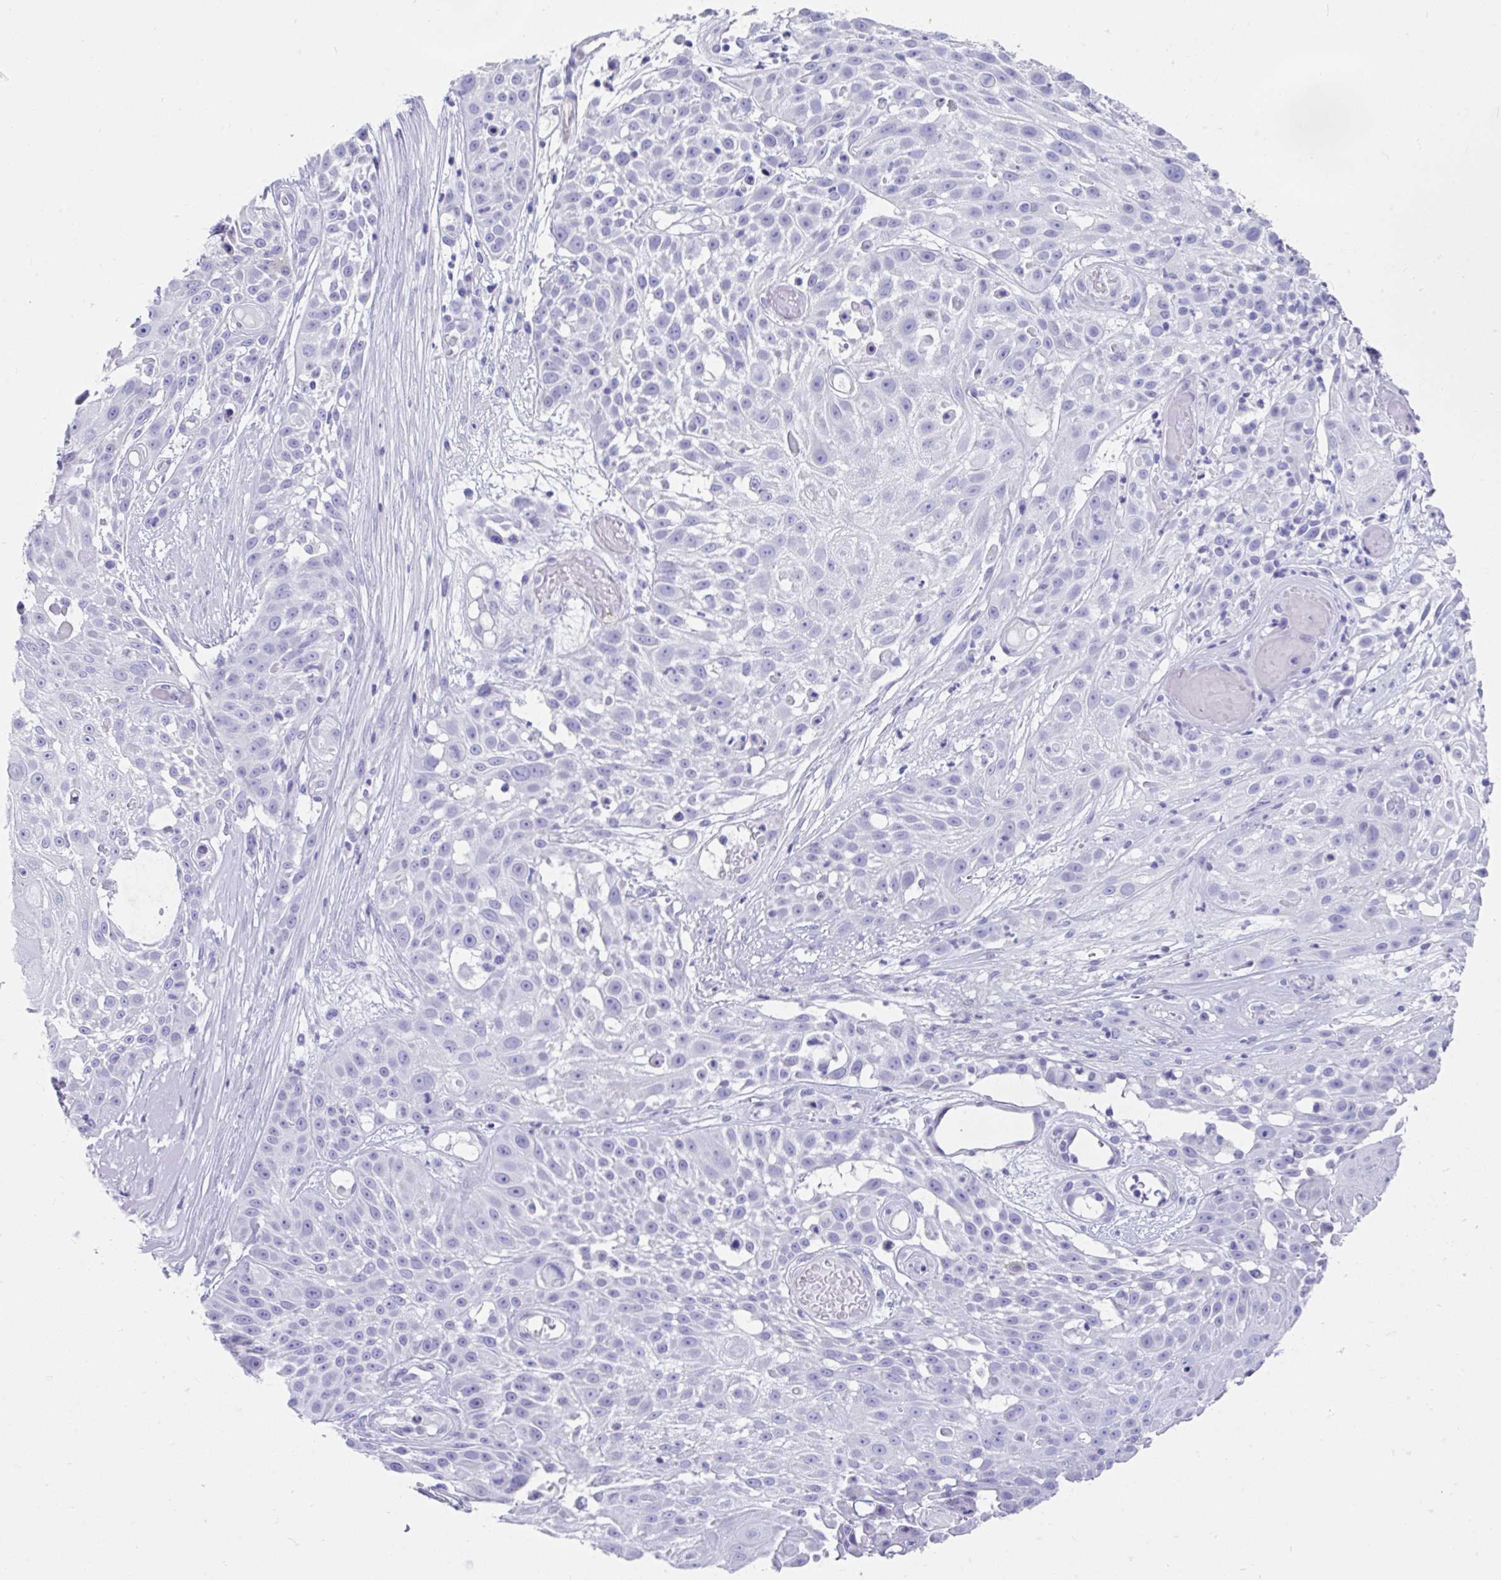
{"staining": {"intensity": "negative", "quantity": "none", "location": "none"}, "tissue": "skin cancer", "cell_type": "Tumor cells", "image_type": "cancer", "snomed": [{"axis": "morphology", "description": "Squamous cell carcinoma, NOS"}, {"axis": "topography", "description": "Skin"}], "caption": "IHC photomicrograph of human squamous cell carcinoma (skin) stained for a protein (brown), which reveals no expression in tumor cells.", "gene": "FAM107A", "patient": {"sex": "female", "age": 86}}